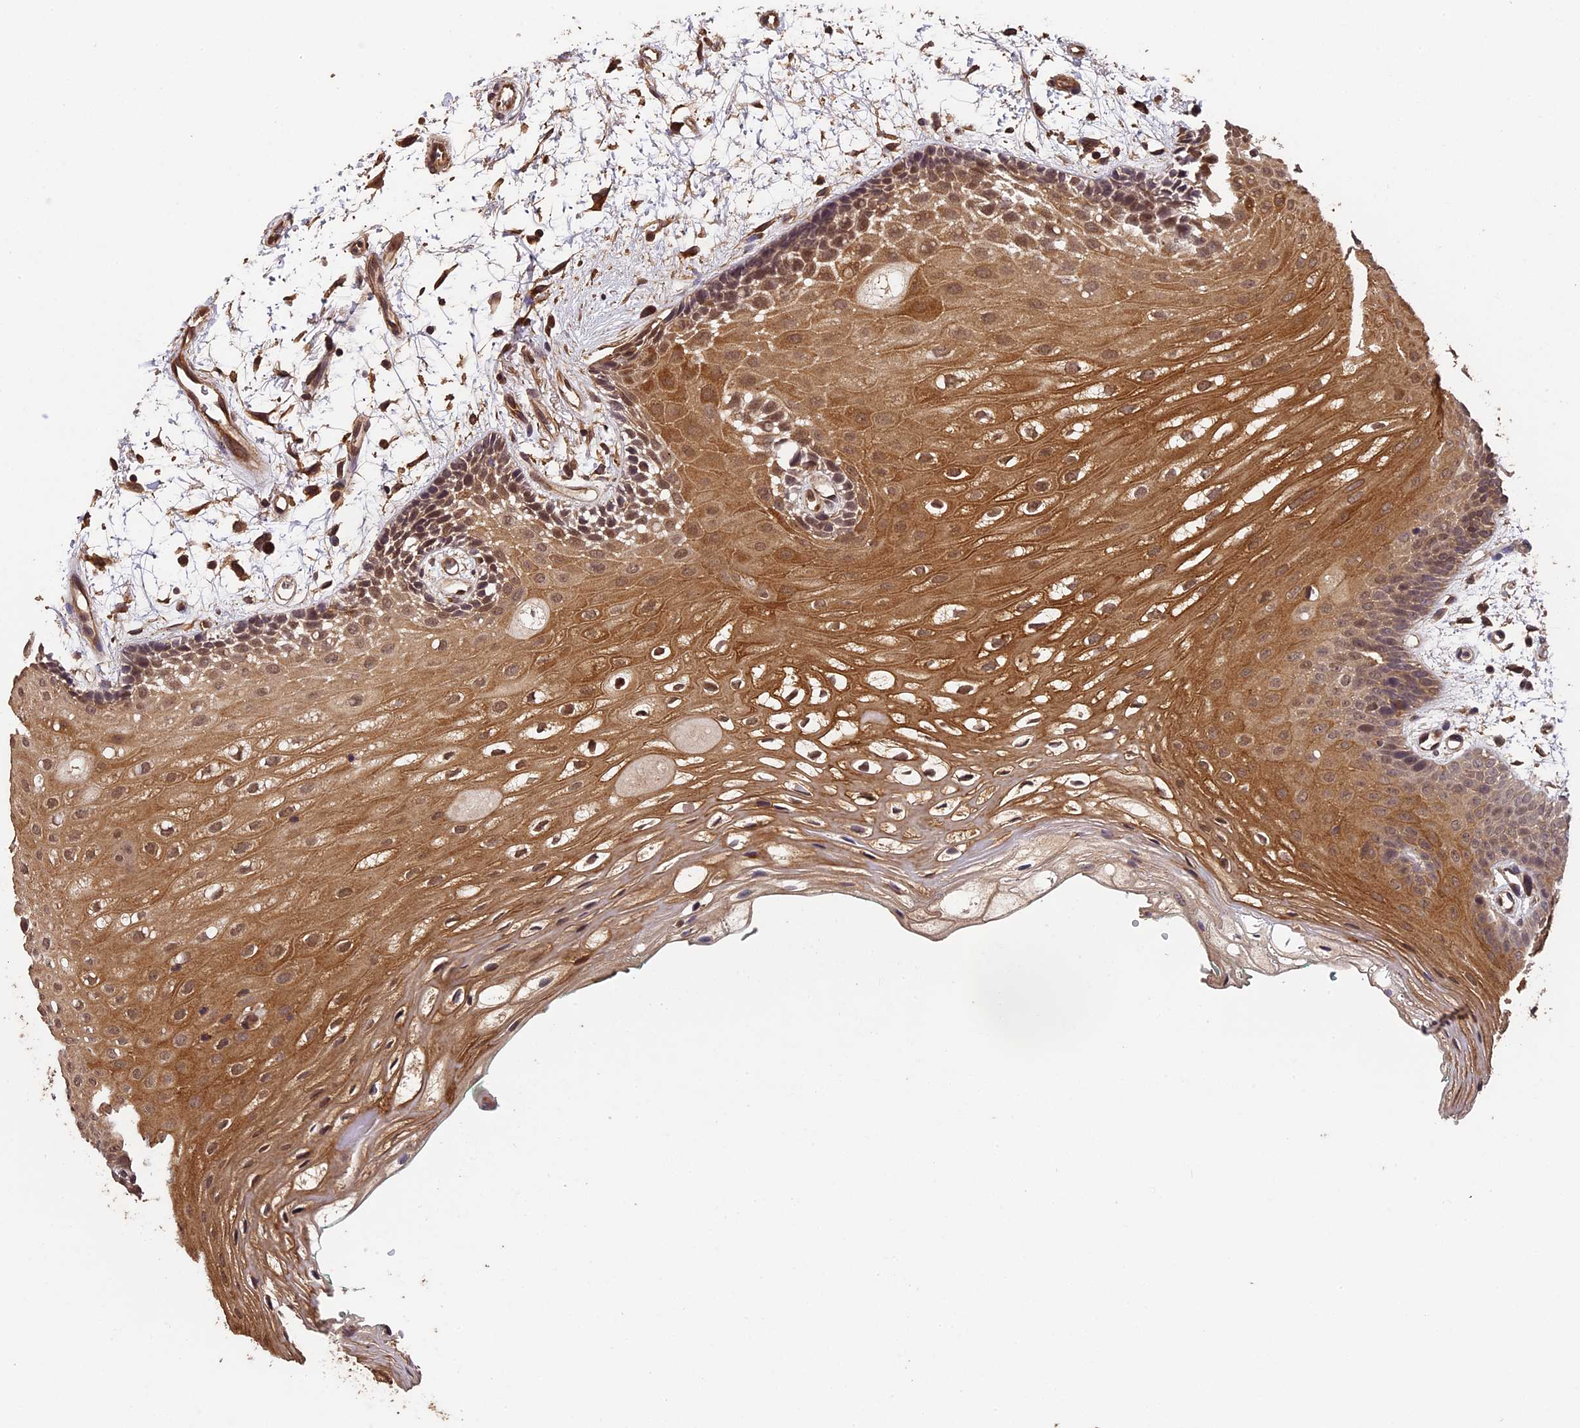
{"staining": {"intensity": "moderate", "quantity": ">75%", "location": "cytoplasmic/membranous,nuclear"}, "tissue": "oral mucosa", "cell_type": "Squamous epithelial cells", "image_type": "normal", "snomed": [{"axis": "morphology", "description": "Normal tissue, NOS"}, {"axis": "topography", "description": "Skeletal muscle"}, {"axis": "topography", "description": "Oral tissue"}, {"axis": "topography", "description": "Peripheral nerve tissue"}], "caption": "Protein expression analysis of unremarkable oral mucosa displays moderate cytoplasmic/membranous,nuclear positivity in about >75% of squamous epithelial cells. Using DAB (3,3'-diaminobenzidine) (brown) and hematoxylin (blue) stains, captured at high magnification using brightfield microscopy.", "gene": "CHD9", "patient": {"sex": "female", "age": 84}}